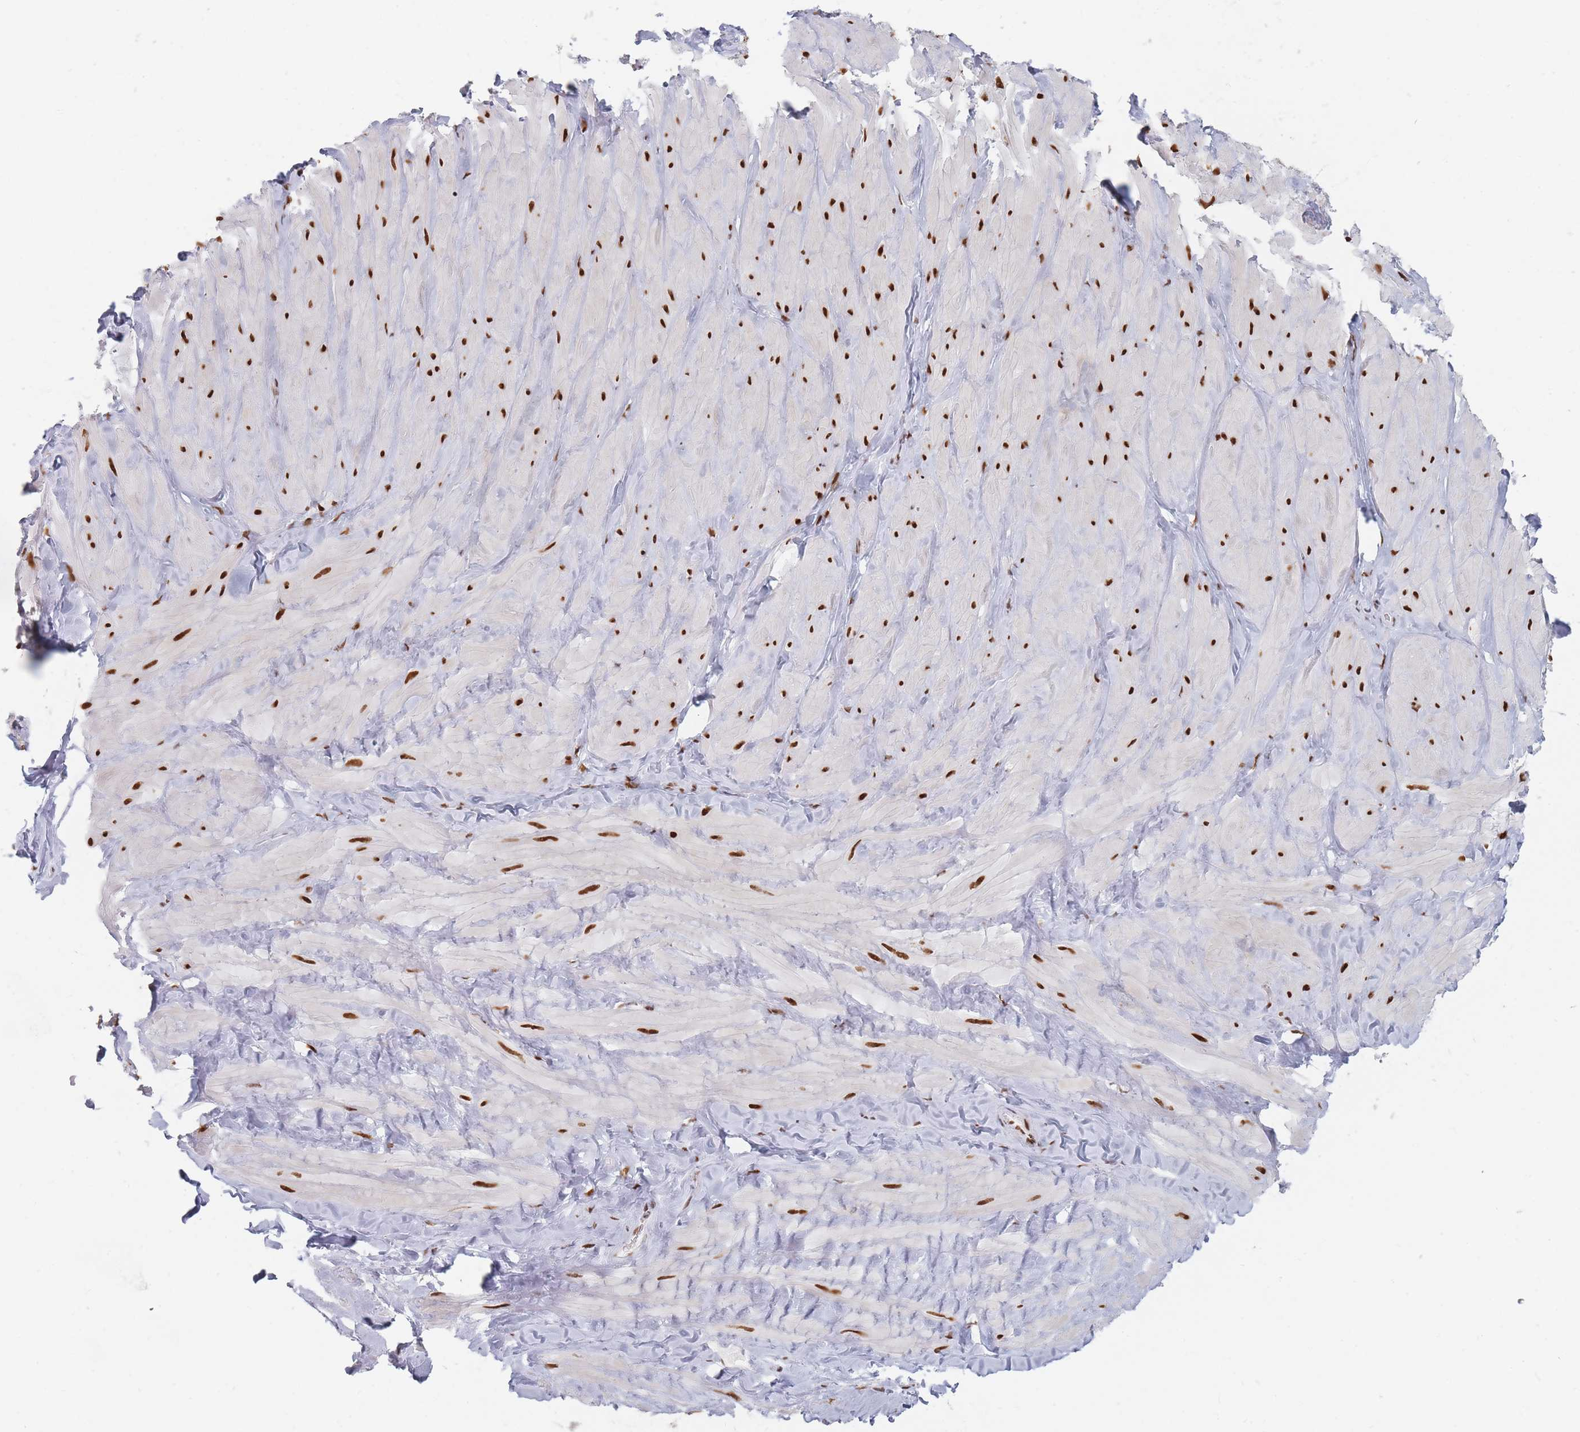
{"staining": {"intensity": "negative", "quantity": "none", "location": "none"}, "tissue": "adipose tissue", "cell_type": "Adipocytes", "image_type": "normal", "snomed": [{"axis": "morphology", "description": "Normal tissue, NOS"}, {"axis": "topography", "description": "Soft tissue"}, {"axis": "topography", "description": "Vascular tissue"}], "caption": "High magnification brightfield microscopy of unremarkable adipose tissue stained with DAB (3,3'-diaminobenzidine) (brown) and counterstained with hematoxylin (blue): adipocytes show no significant positivity.", "gene": "SAFB2", "patient": {"sex": "male", "age": 41}}